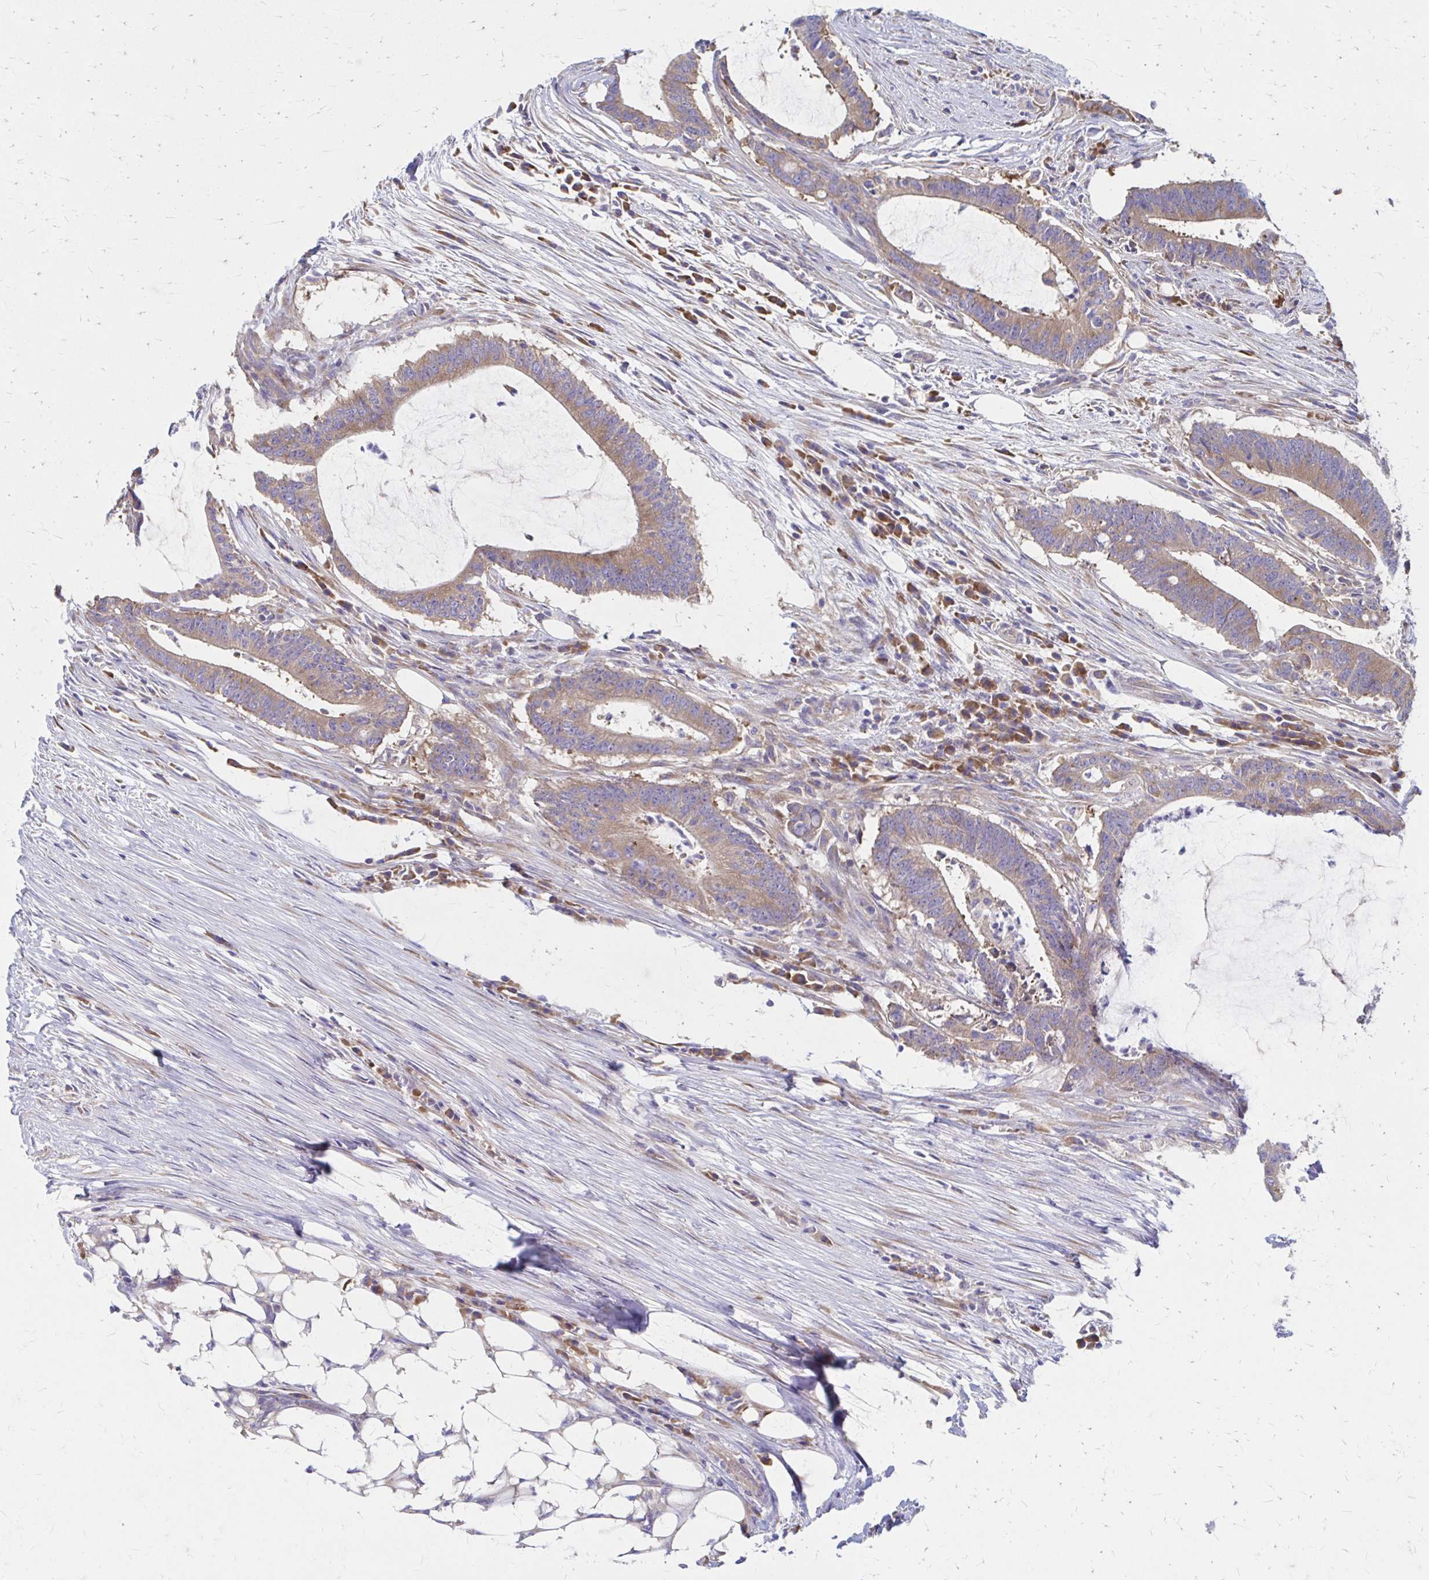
{"staining": {"intensity": "moderate", "quantity": ">75%", "location": "cytoplasmic/membranous"}, "tissue": "colorectal cancer", "cell_type": "Tumor cells", "image_type": "cancer", "snomed": [{"axis": "morphology", "description": "Adenocarcinoma, NOS"}, {"axis": "topography", "description": "Colon"}], "caption": "Human colorectal adenocarcinoma stained with a protein marker exhibits moderate staining in tumor cells.", "gene": "RPL27A", "patient": {"sex": "female", "age": 43}}